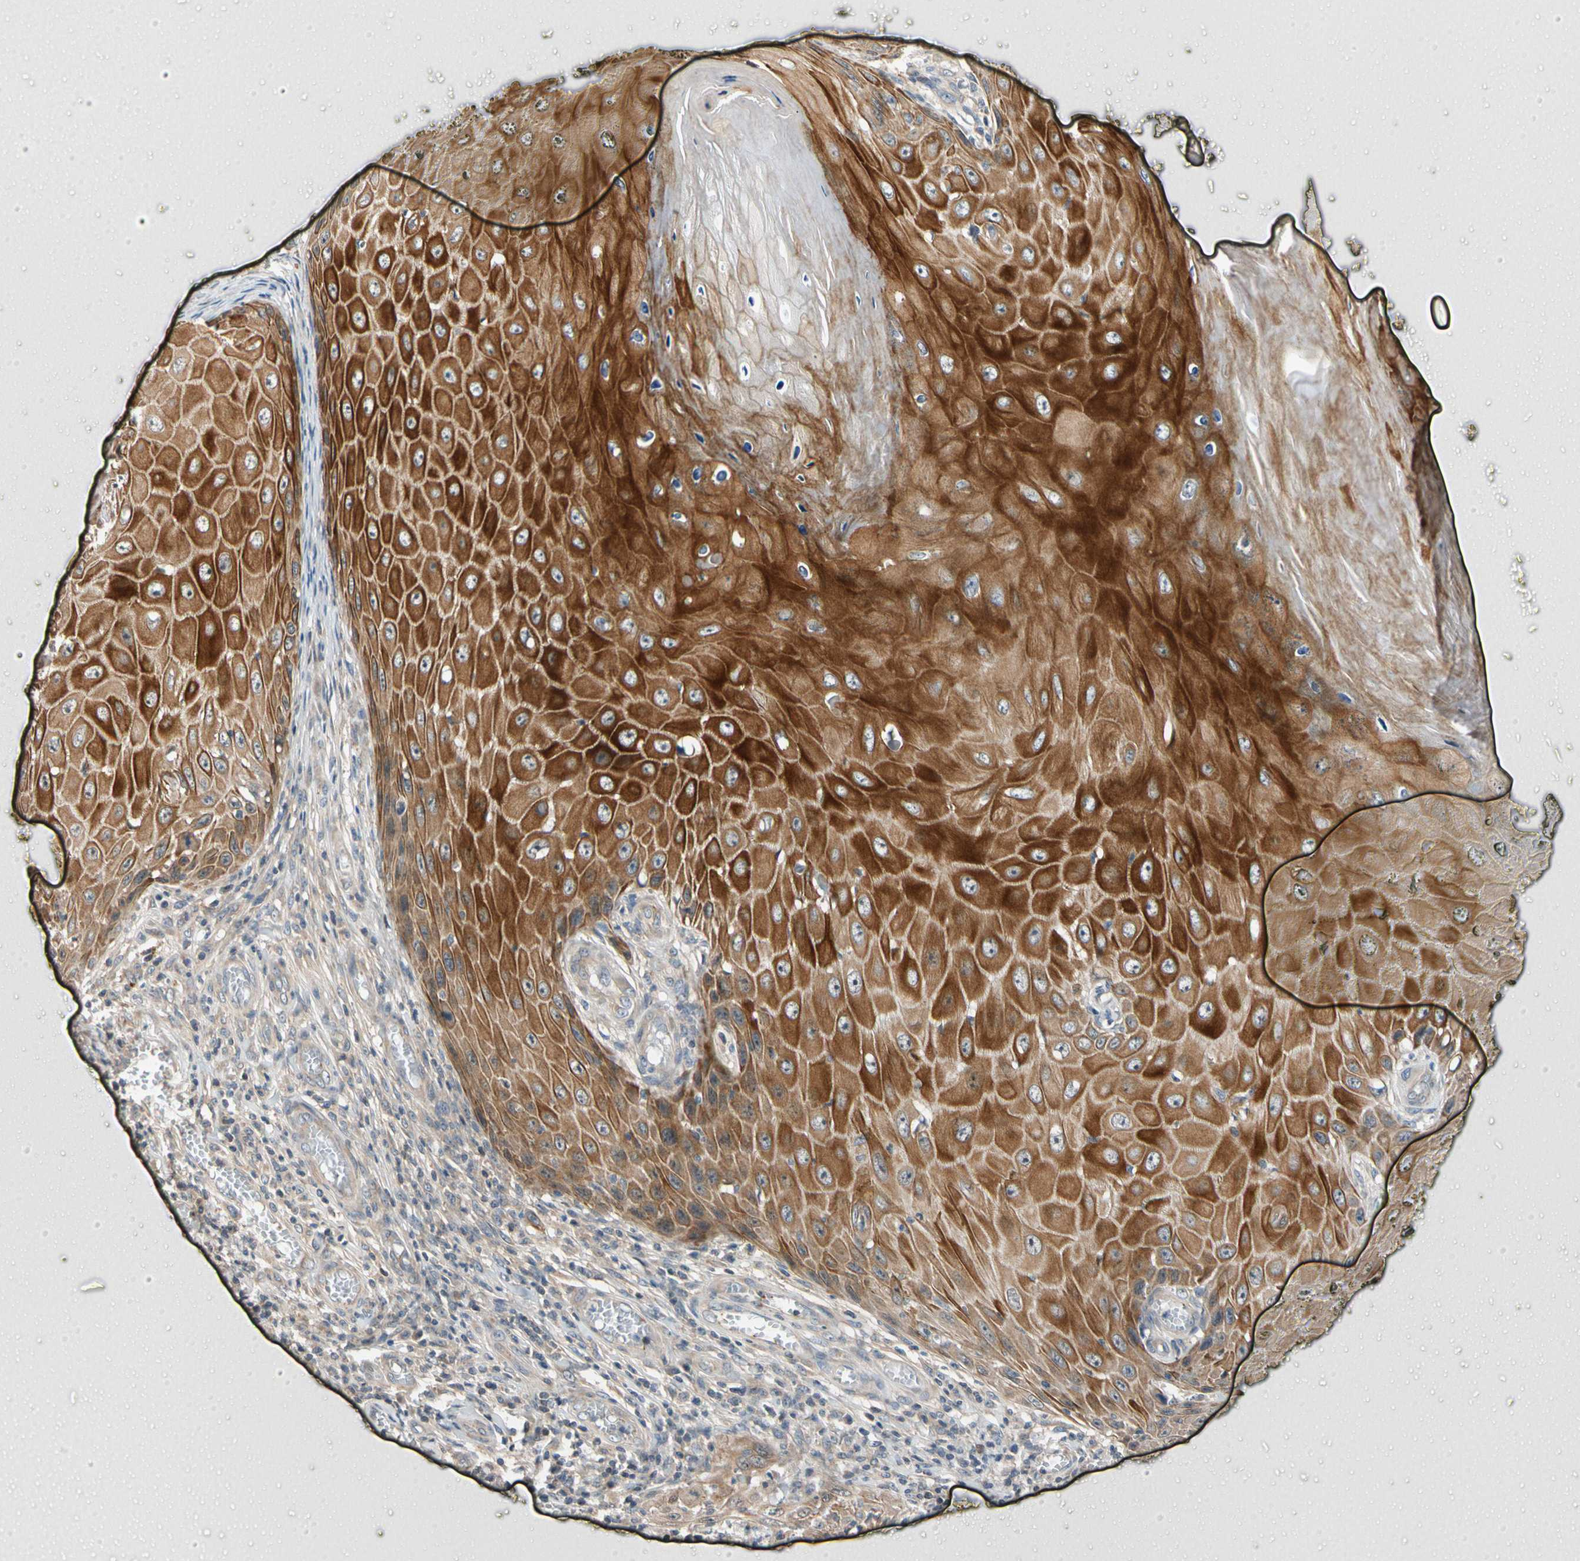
{"staining": {"intensity": "strong", "quantity": ">75%", "location": "cytoplasmic/membranous"}, "tissue": "skin cancer", "cell_type": "Tumor cells", "image_type": "cancer", "snomed": [{"axis": "morphology", "description": "Squamous cell carcinoma, NOS"}, {"axis": "topography", "description": "Skin"}], "caption": "Immunohistochemistry histopathology image of neoplastic tissue: human skin squamous cell carcinoma stained using immunohistochemistry (IHC) displays high levels of strong protein expression localized specifically in the cytoplasmic/membranous of tumor cells, appearing as a cytoplasmic/membranous brown color.", "gene": "CNST", "patient": {"sex": "female", "age": 73}}